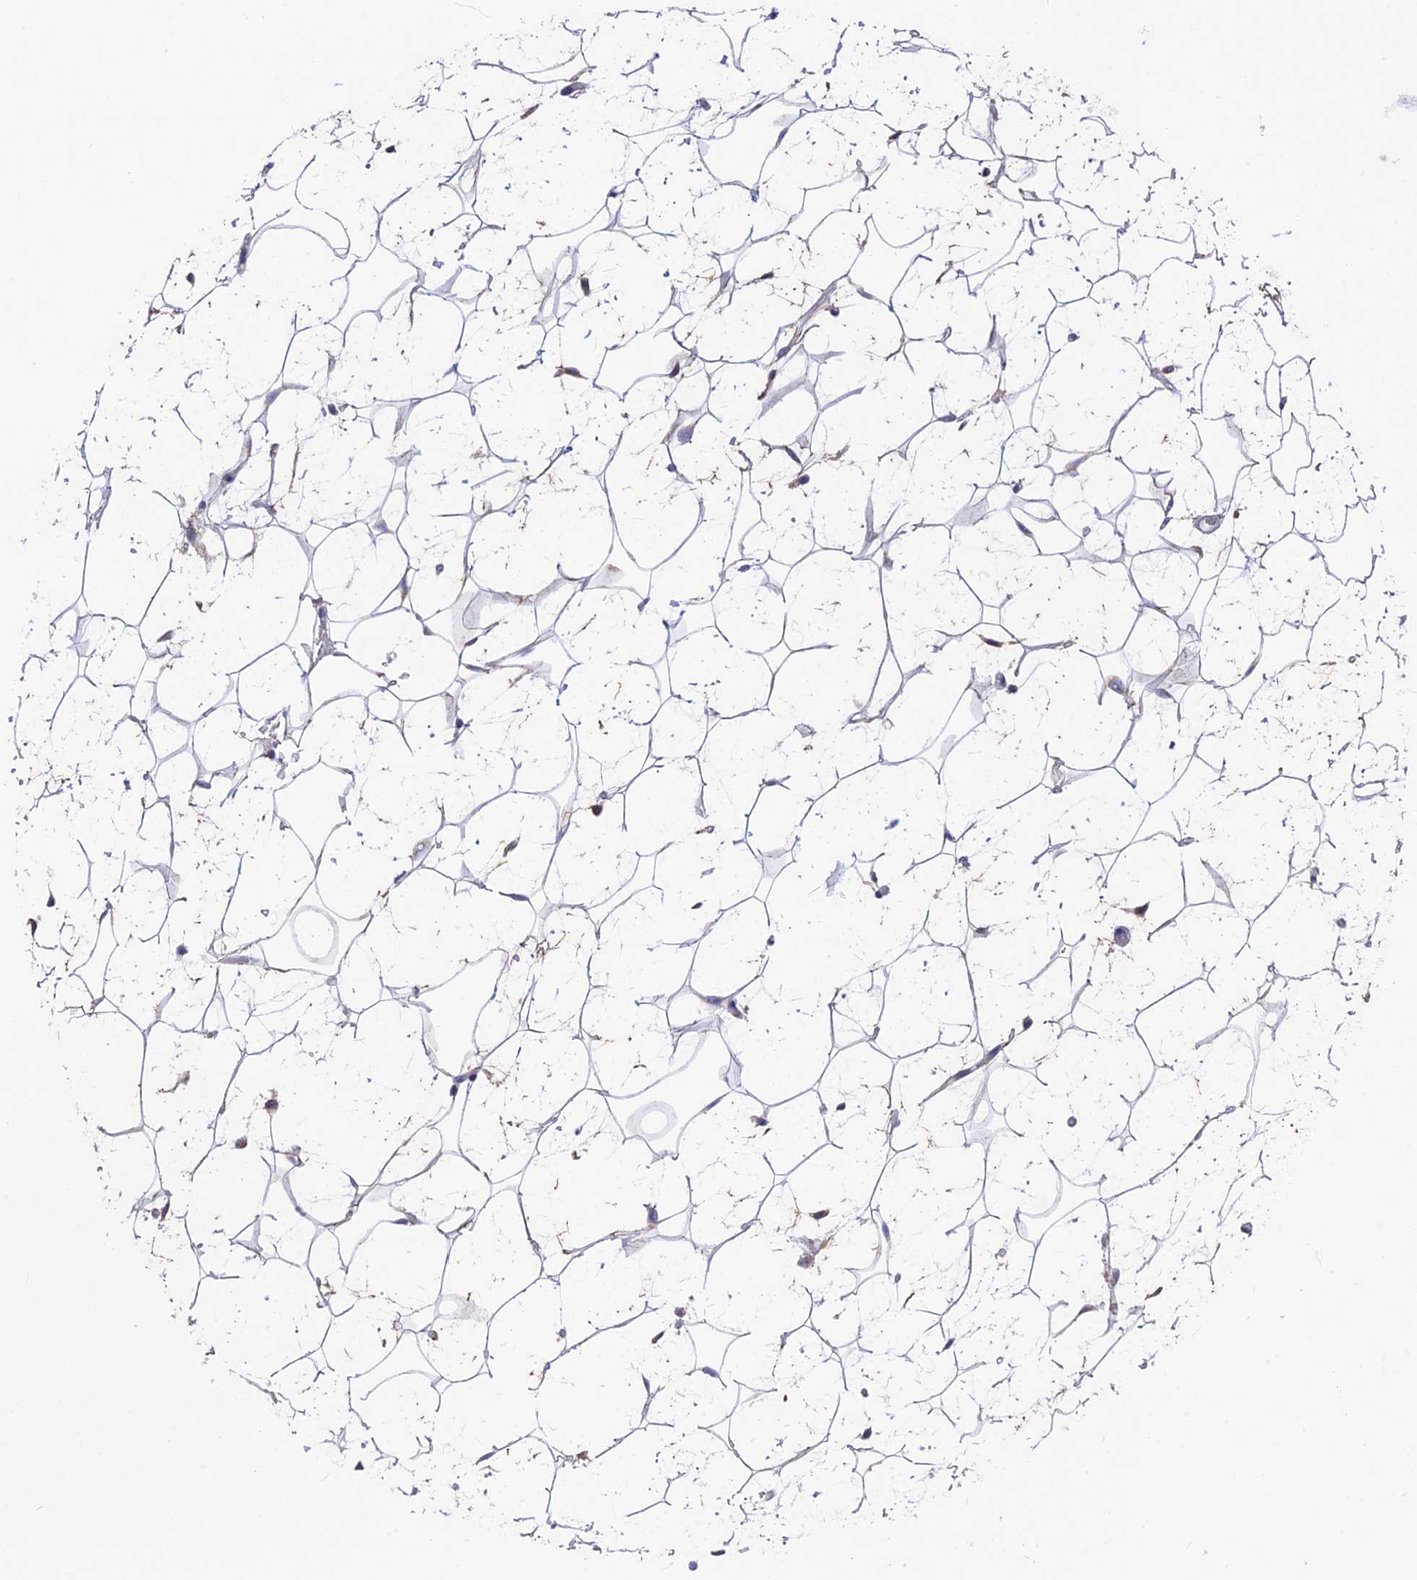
{"staining": {"intensity": "negative", "quantity": "none", "location": "none"}, "tissue": "adipose tissue", "cell_type": "Adipocytes", "image_type": "normal", "snomed": [{"axis": "morphology", "description": "Normal tissue, NOS"}, {"axis": "topography", "description": "Breast"}], "caption": "There is no significant staining in adipocytes of adipose tissue. (DAB (3,3'-diaminobenzidine) IHC visualized using brightfield microscopy, high magnification).", "gene": "PLAC9", "patient": {"sex": "female", "age": 26}}